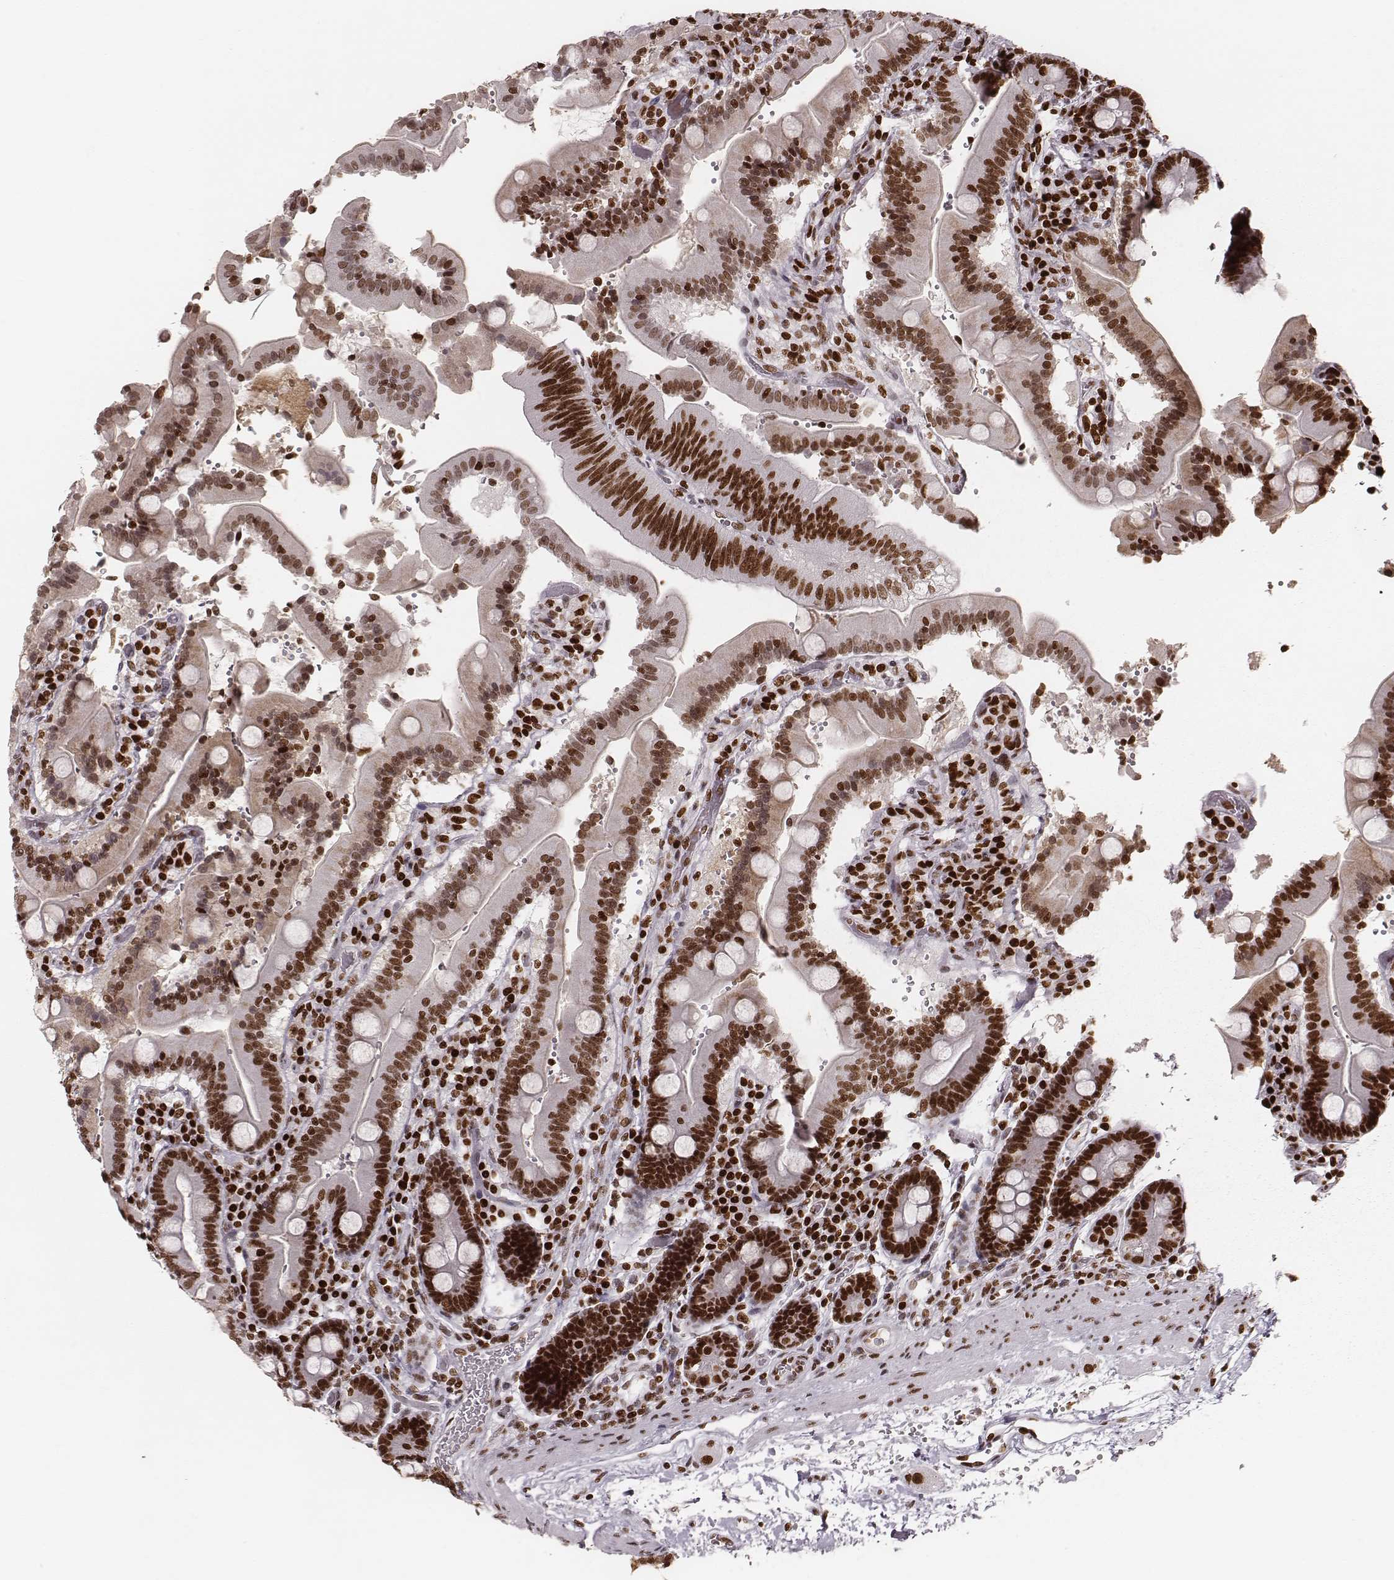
{"staining": {"intensity": "strong", "quantity": ">75%", "location": "nuclear"}, "tissue": "duodenum", "cell_type": "Glandular cells", "image_type": "normal", "snomed": [{"axis": "morphology", "description": "Normal tissue, NOS"}, {"axis": "topography", "description": "Duodenum"}], "caption": "Protein expression by immunohistochemistry (IHC) reveals strong nuclear staining in about >75% of glandular cells in normal duodenum. The staining was performed using DAB, with brown indicating positive protein expression. Nuclei are stained blue with hematoxylin.", "gene": "PARP1", "patient": {"sex": "female", "age": 62}}